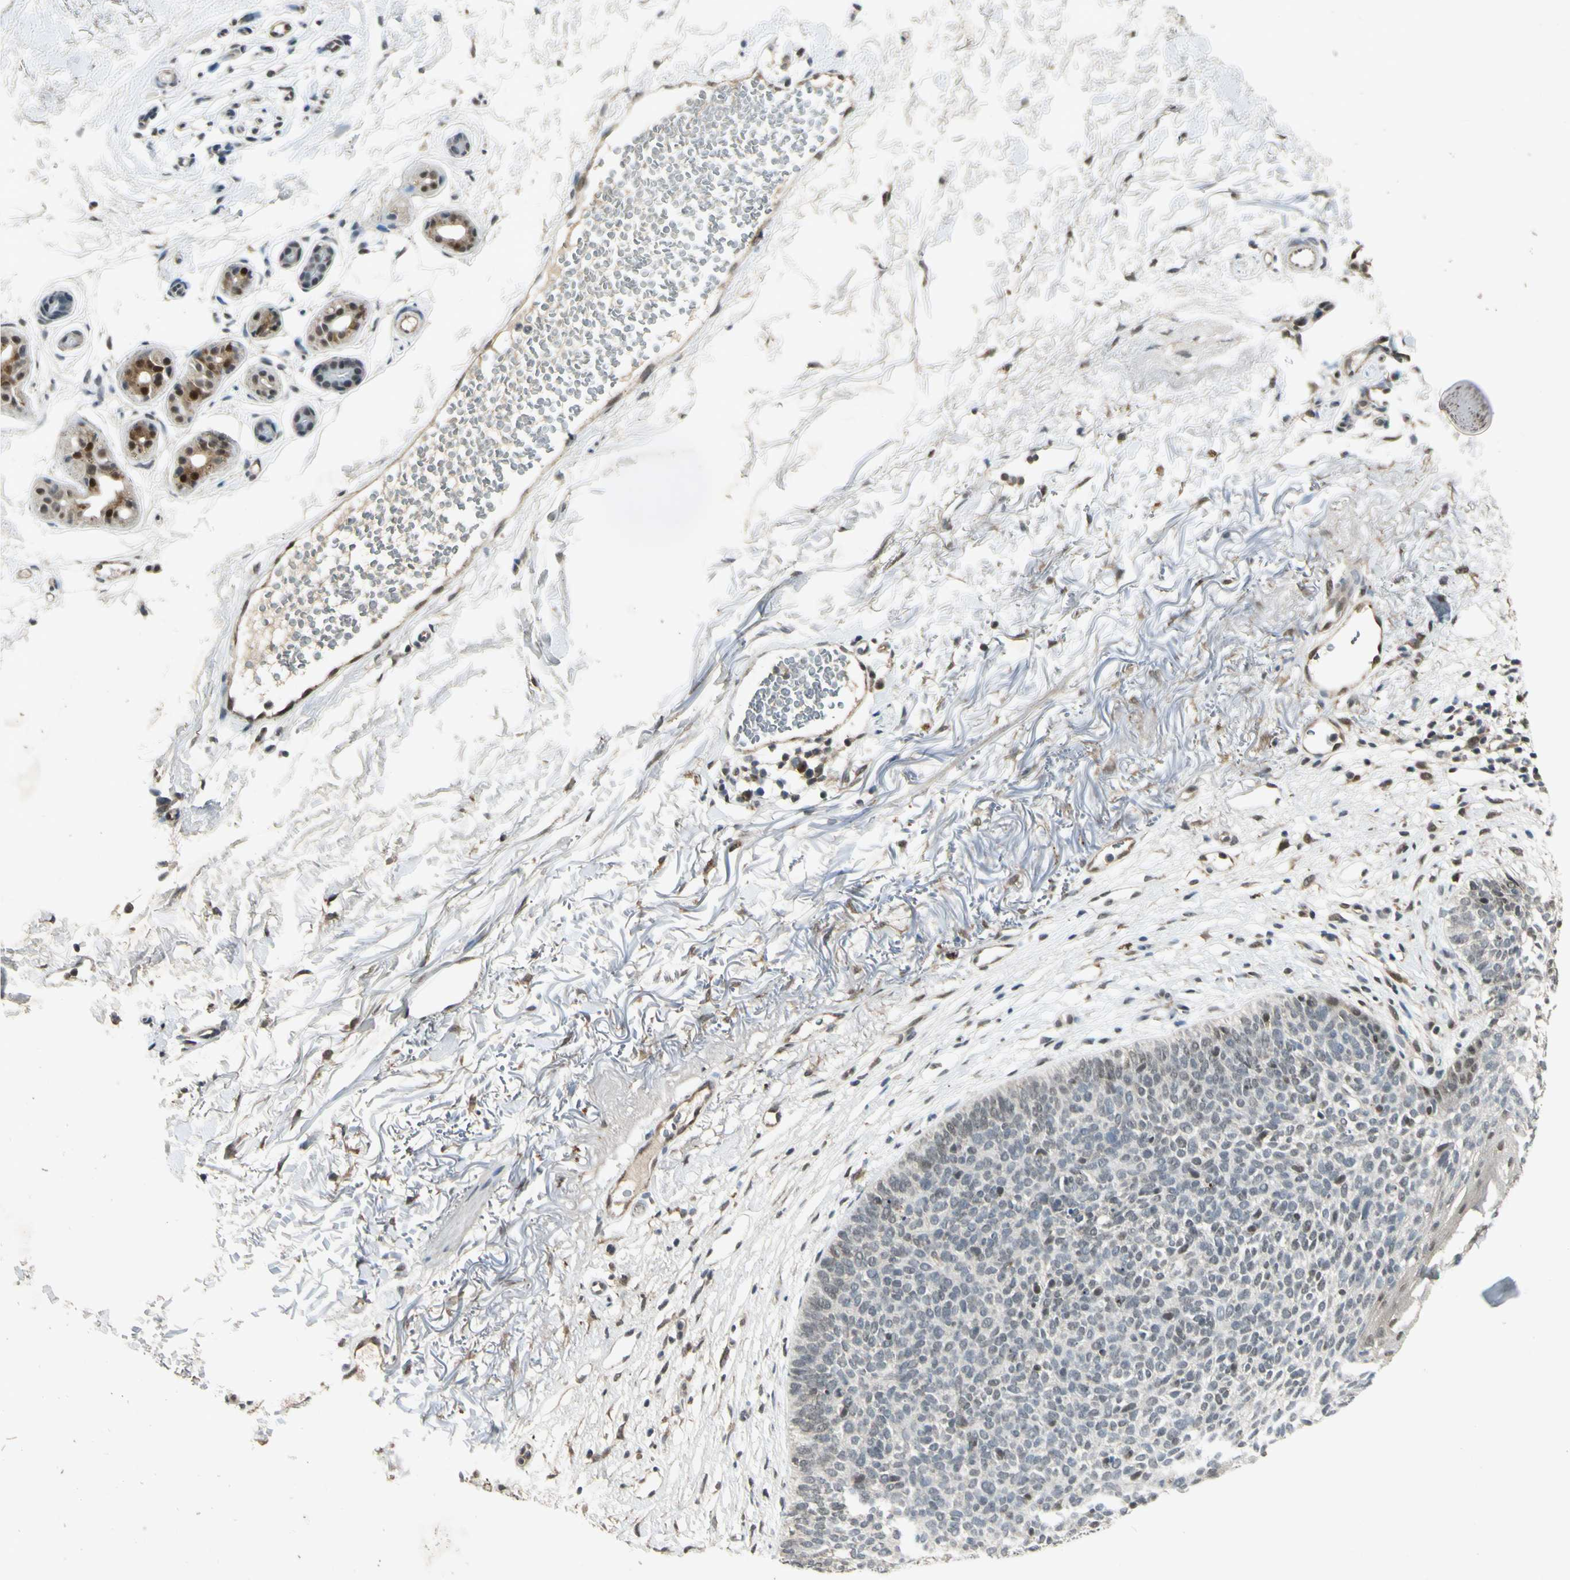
{"staining": {"intensity": "weak", "quantity": "<25%", "location": "nuclear"}, "tissue": "skin cancer", "cell_type": "Tumor cells", "image_type": "cancer", "snomed": [{"axis": "morphology", "description": "Basal cell carcinoma"}, {"axis": "topography", "description": "Skin"}], "caption": "DAB immunohistochemical staining of skin cancer (basal cell carcinoma) reveals no significant expression in tumor cells.", "gene": "PSMD5", "patient": {"sex": "female", "age": 70}}